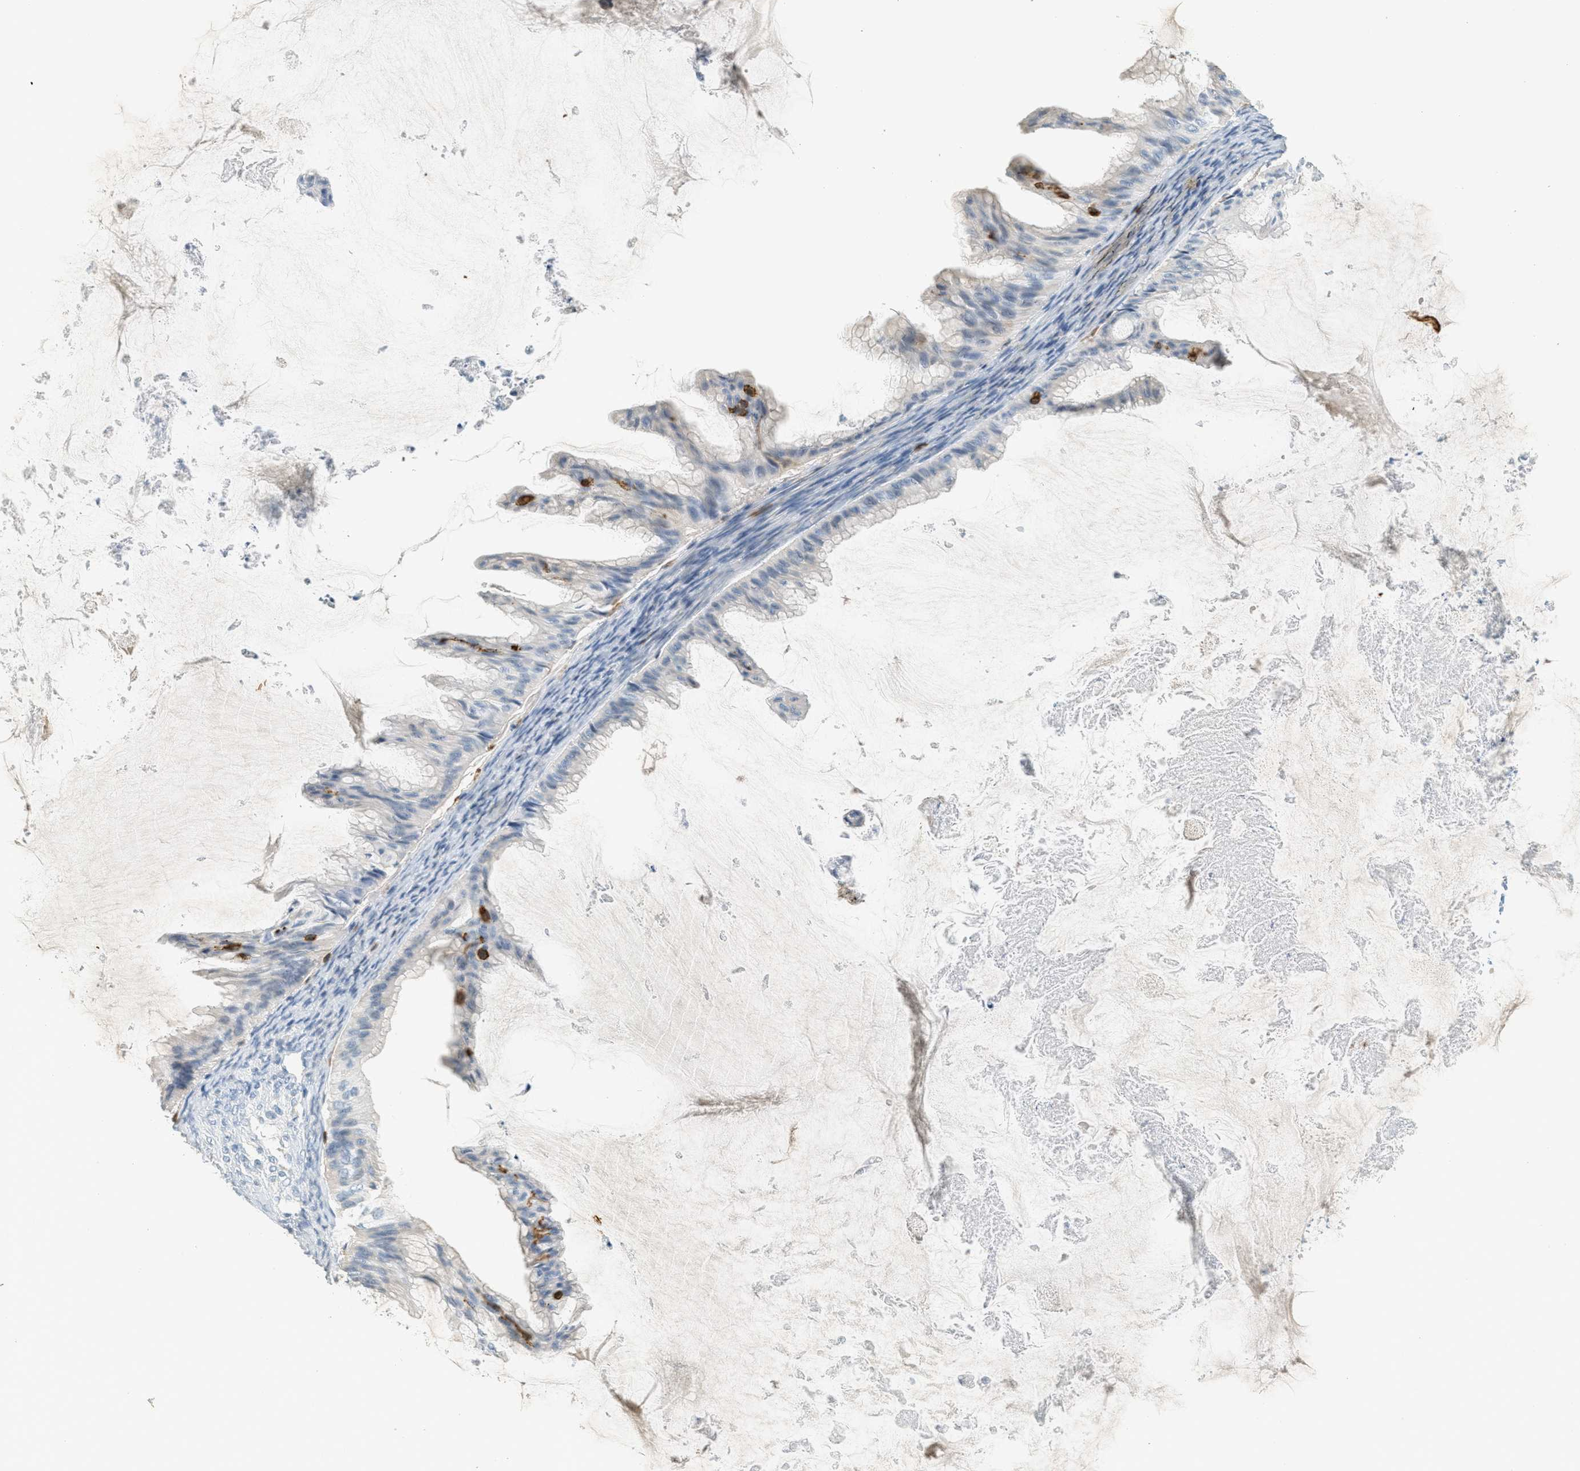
{"staining": {"intensity": "negative", "quantity": "none", "location": "none"}, "tissue": "ovarian cancer", "cell_type": "Tumor cells", "image_type": "cancer", "snomed": [{"axis": "morphology", "description": "Cystadenocarcinoma, mucinous, NOS"}, {"axis": "topography", "description": "Ovary"}], "caption": "Tumor cells show no significant protein staining in ovarian cancer (mucinous cystadenocarcinoma).", "gene": "LSP1", "patient": {"sex": "female", "age": 61}}